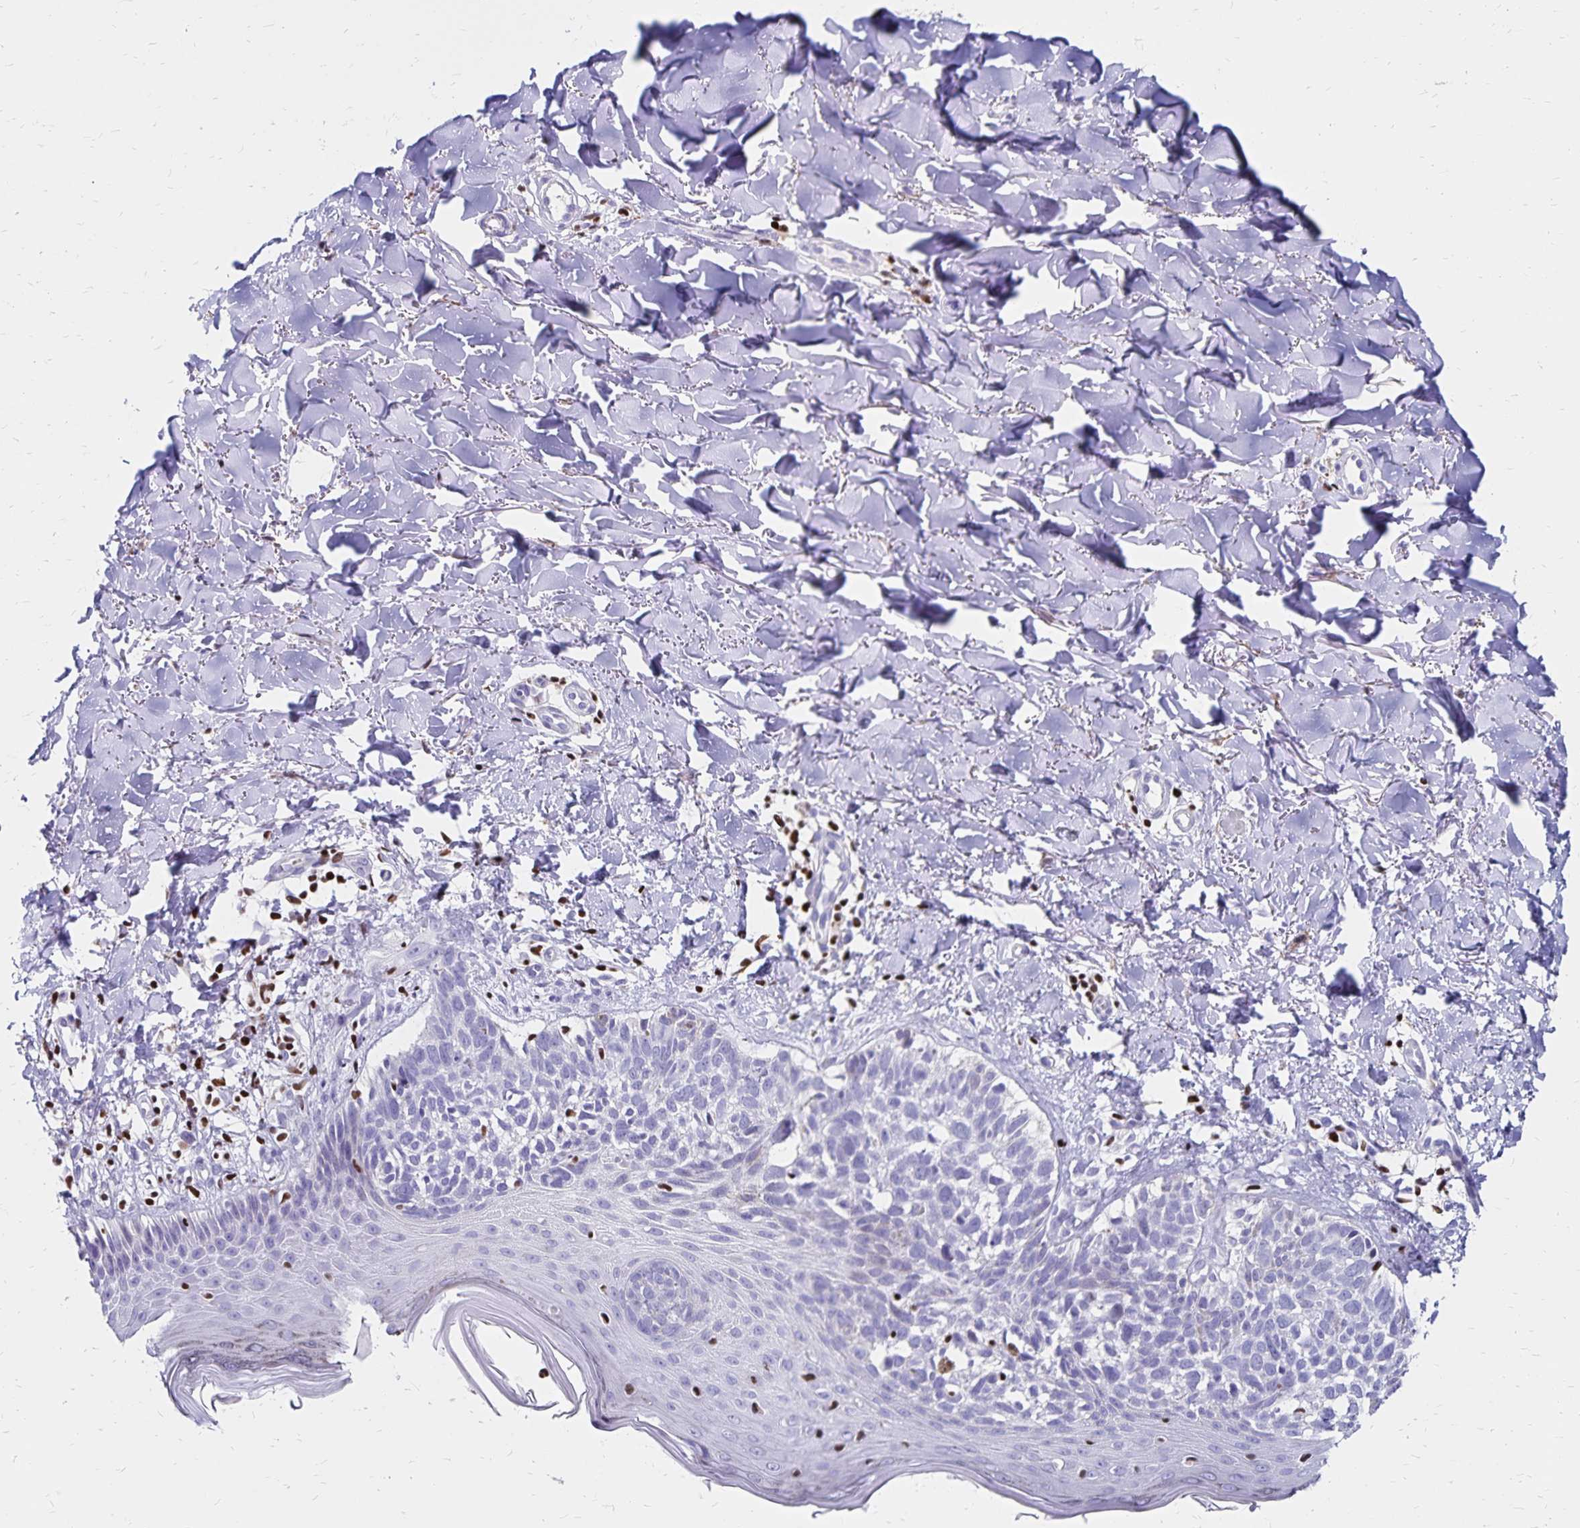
{"staining": {"intensity": "negative", "quantity": "none", "location": "none"}, "tissue": "skin cancer", "cell_type": "Tumor cells", "image_type": "cancer", "snomed": [{"axis": "morphology", "description": "Basal cell carcinoma"}, {"axis": "topography", "description": "Skin"}], "caption": "Histopathology image shows no significant protein positivity in tumor cells of basal cell carcinoma (skin).", "gene": "IKZF1", "patient": {"sex": "female", "age": 45}}